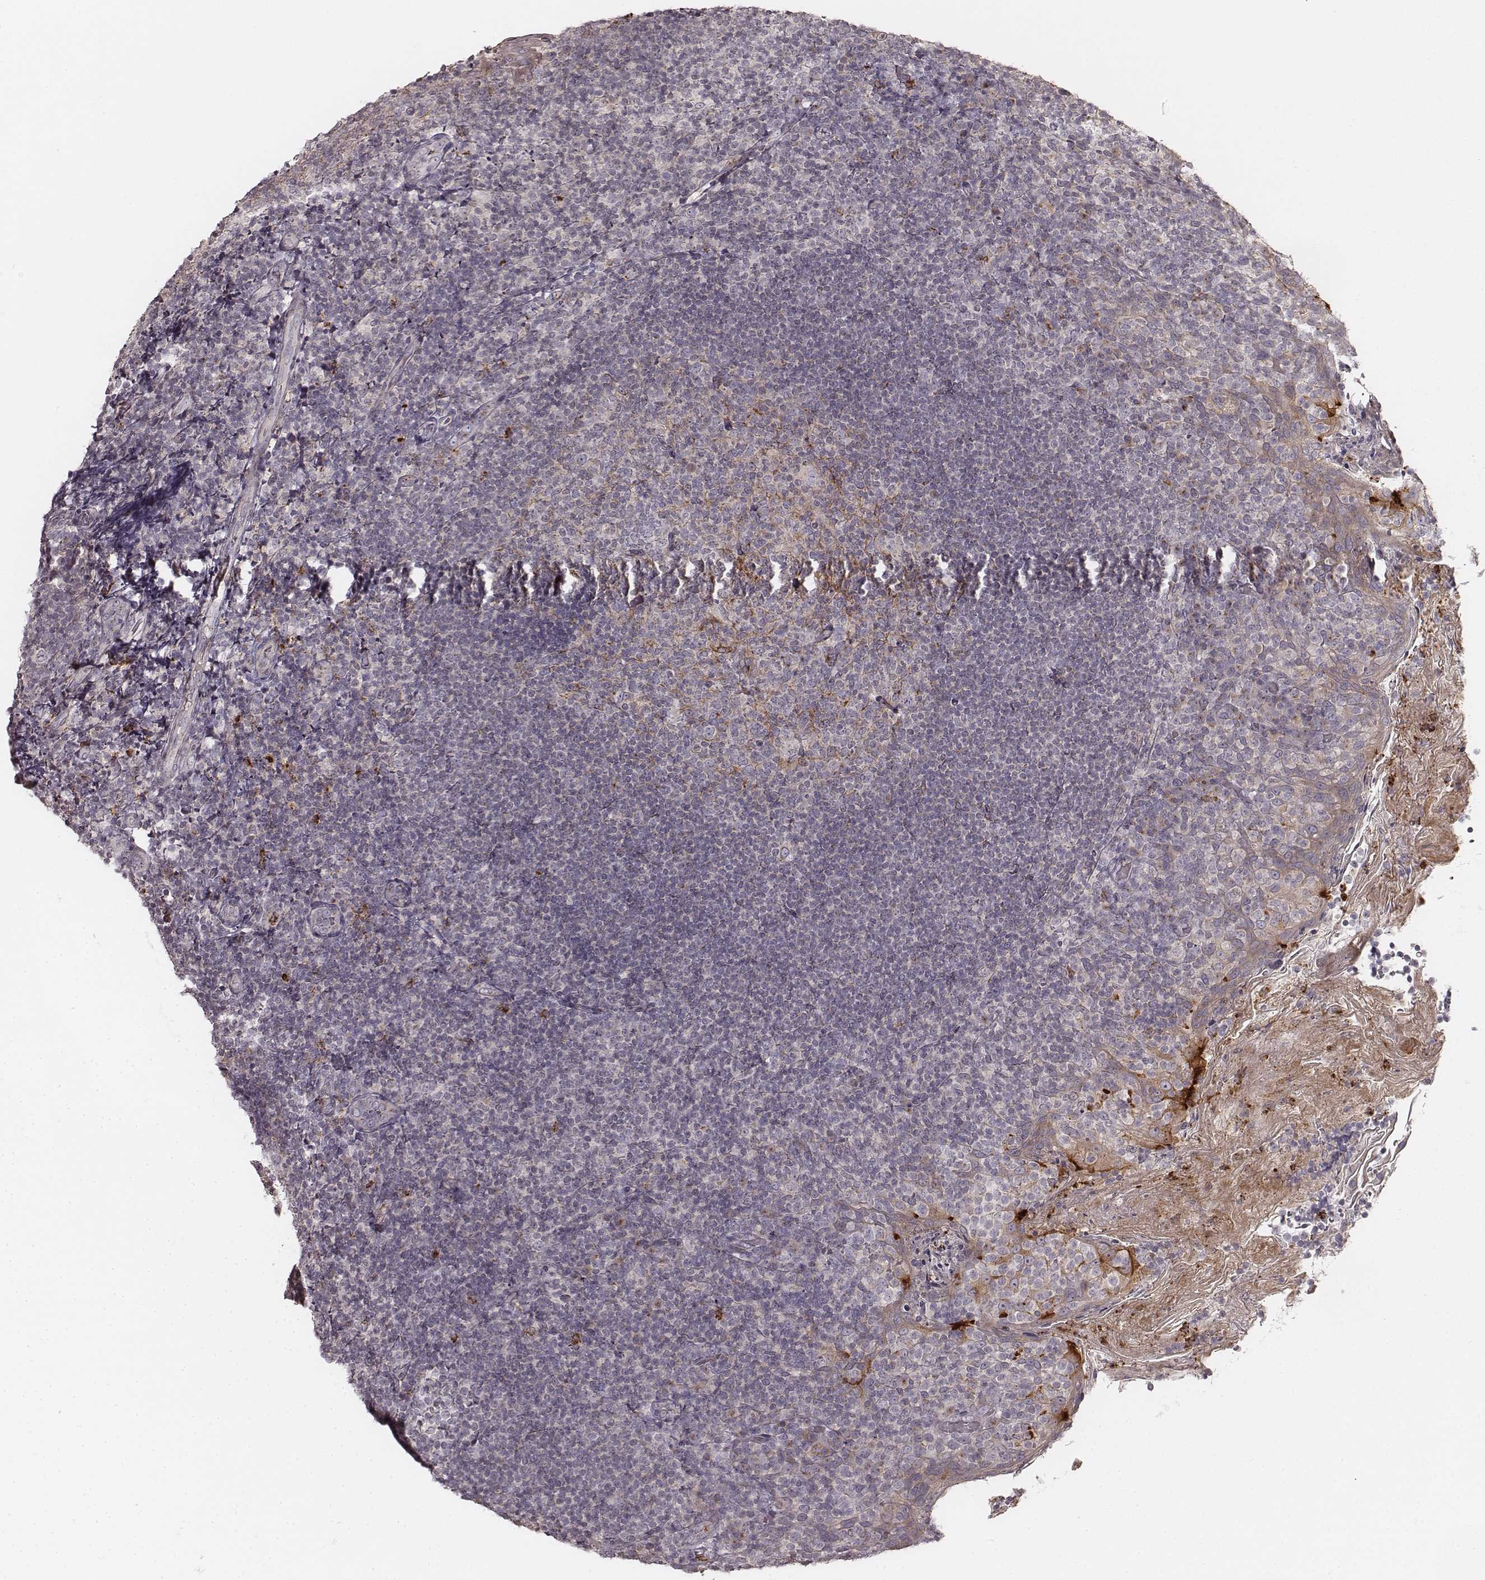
{"staining": {"intensity": "moderate", "quantity": "<25%", "location": "cytoplasmic/membranous"}, "tissue": "tonsil", "cell_type": "Germinal center cells", "image_type": "normal", "snomed": [{"axis": "morphology", "description": "Normal tissue, NOS"}, {"axis": "topography", "description": "Tonsil"}], "caption": "Tonsil was stained to show a protein in brown. There is low levels of moderate cytoplasmic/membranous expression in about <25% of germinal center cells. (DAB (3,3'-diaminobenzidine) IHC, brown staining for protein, blue staining for nuclei).", "gene": "ABCA7", "patient": {"sex": "female", "age": 10}}